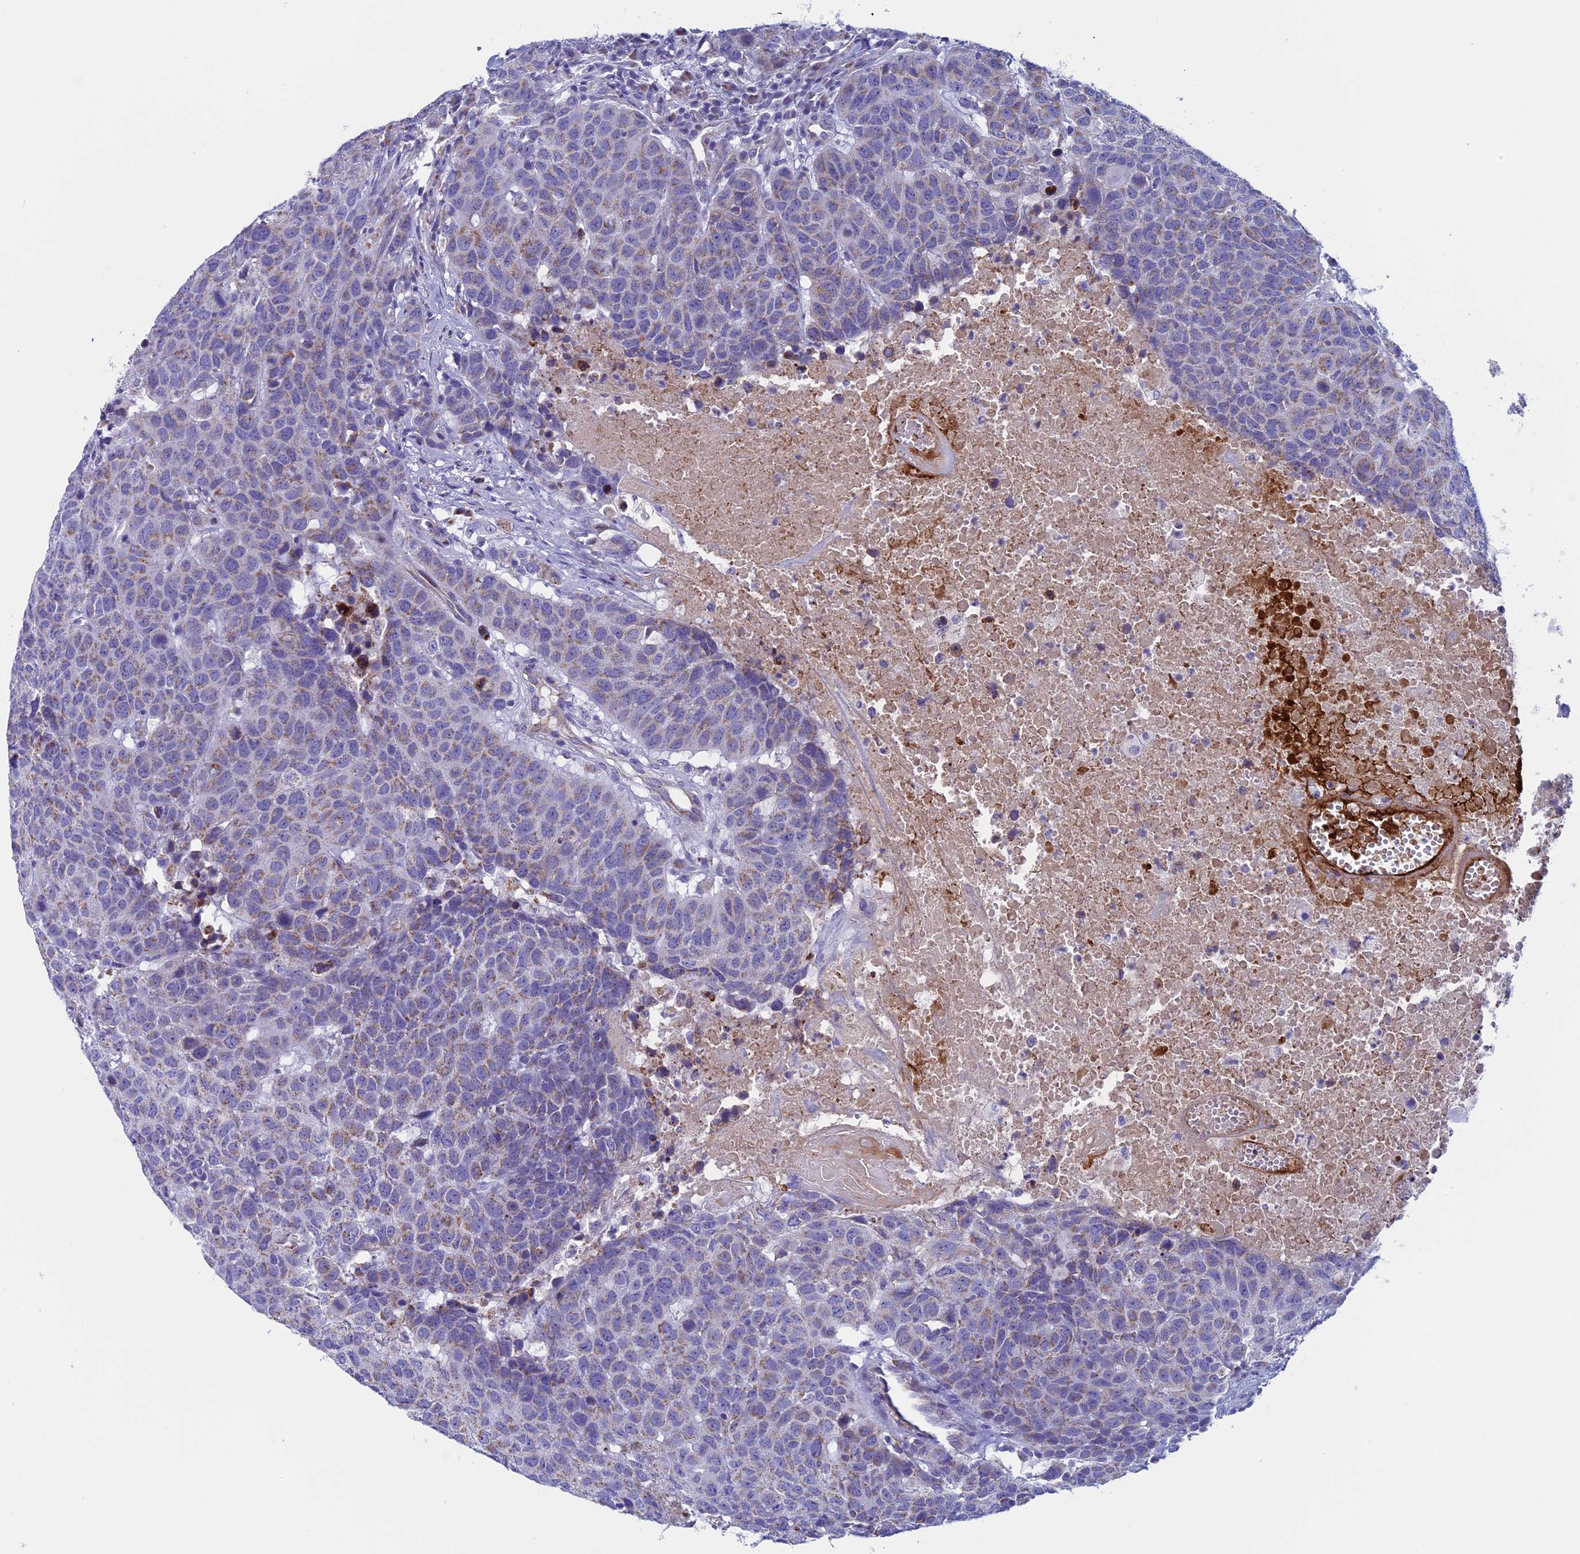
{"staining": {"intensity": "weak", "quantity": "25%-75%", "location": "cytoplasmic/membranous"}, "tissue": "head and neck cancer", "cell_type": "Tumor cells", "image_type": "cancer", "snomed": [{"axis": "morphology", "description": "Squamous cell carcinoma, NOS"}, {"axis": "topography", "description": "Head-Neck"}], "caption": "Immunohistochemical staining of human head and neck cancer (squamous cell carcinoma) reveals low levels of weak cytoplasmic/membranous expression in about 25%-75% of tumor cells.", "gene": "NDUFB9", "patient": {"sex": "male", "age": 66}}